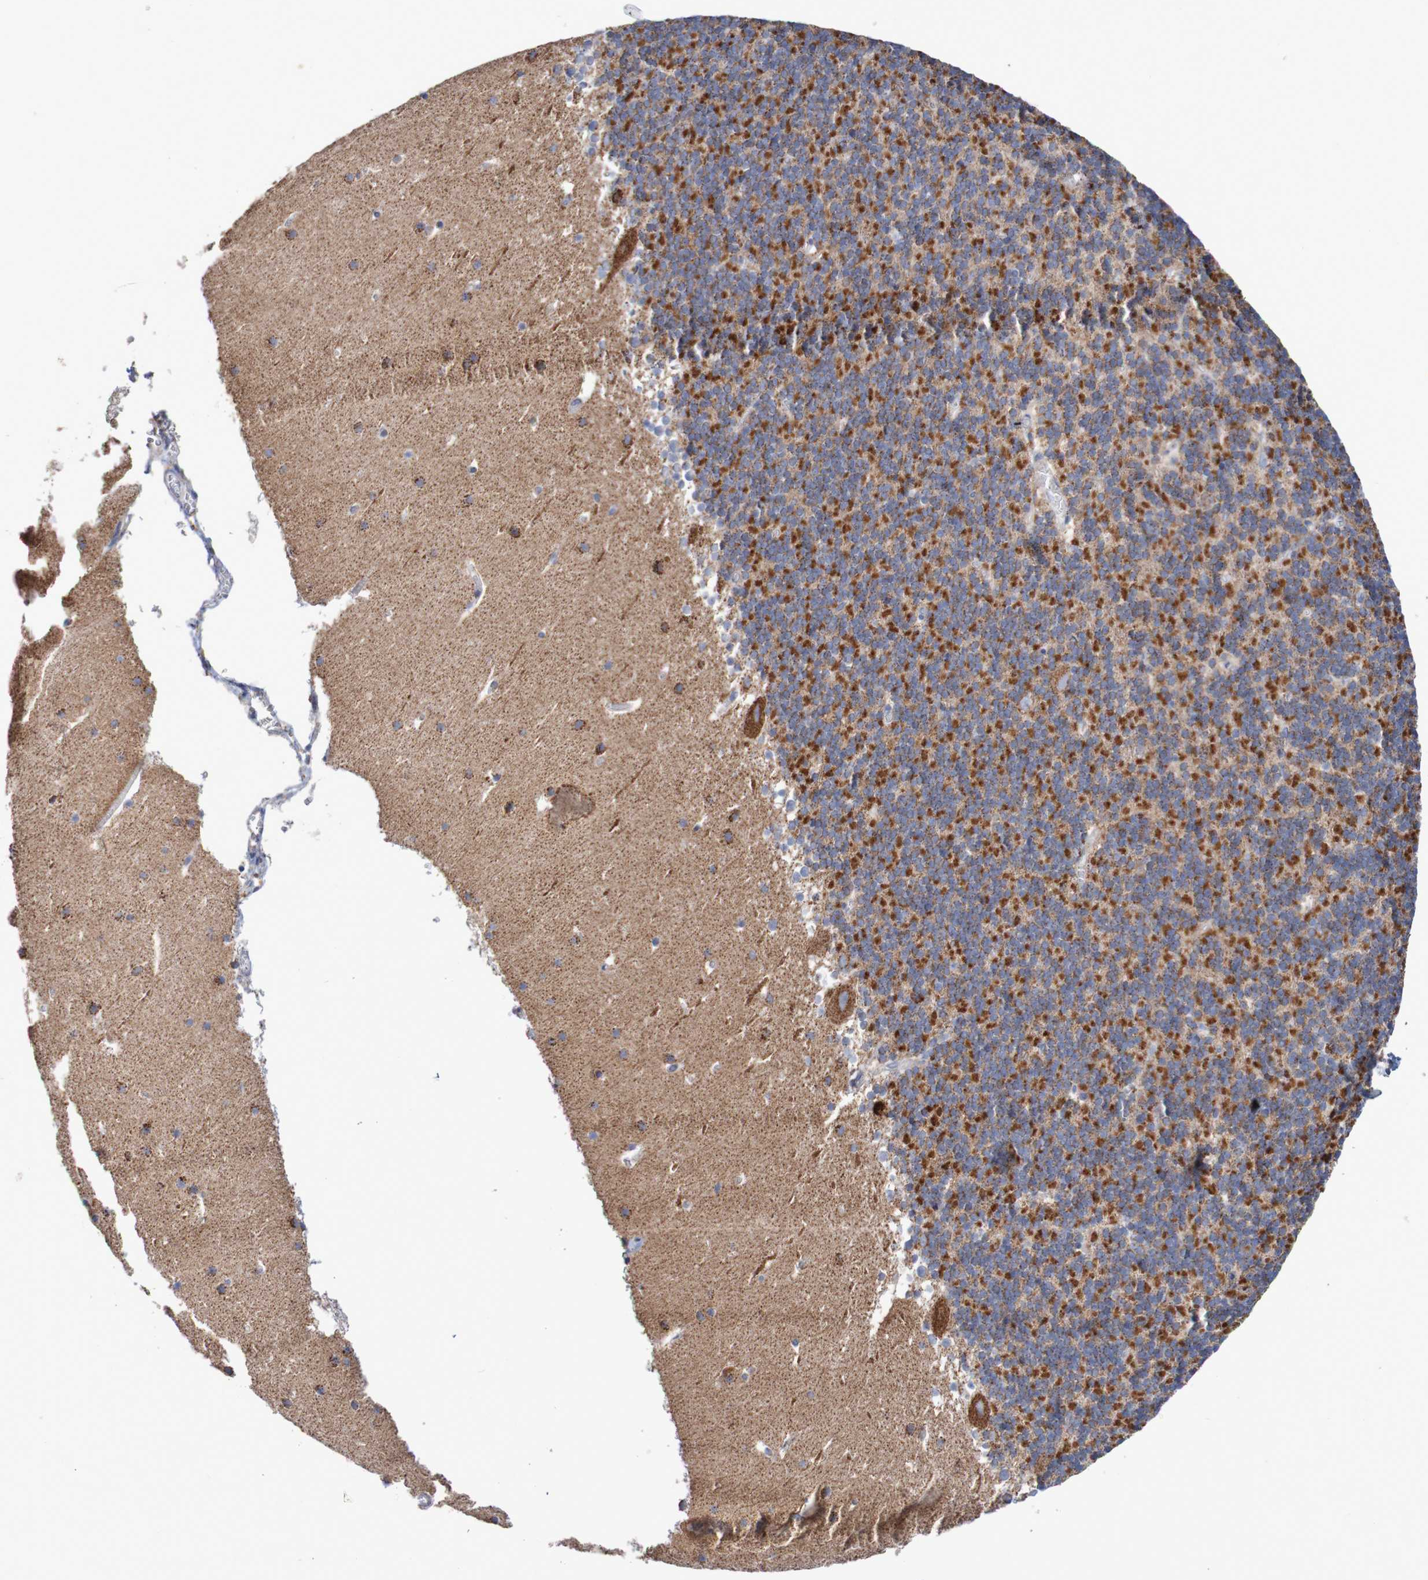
{"staining": {"intensity": "strong", "quantity": "25%-75%", "location": "cytoplasmic/membranous"}, "tissue": "cerebellum", "cell_type": "Cells in granular layer", "image_type": "normal", "snomed": [{"axis": "morphology", "description": "Normal tissue, NOS"}, {"axis": "topography", "description": "Cerebellum"}], "caption": "Immunohistochemistry image of normal cerebellum: human cerebellum stained using IHC reveals high levels of strong protein expression localized specifically in the cytoplasmic/membranous of cells in granular layer, appearing as a cytoplasmic/membranous brown color.", "gene": "MMEL1", "patient": {"sex": "male", "age": 45}}